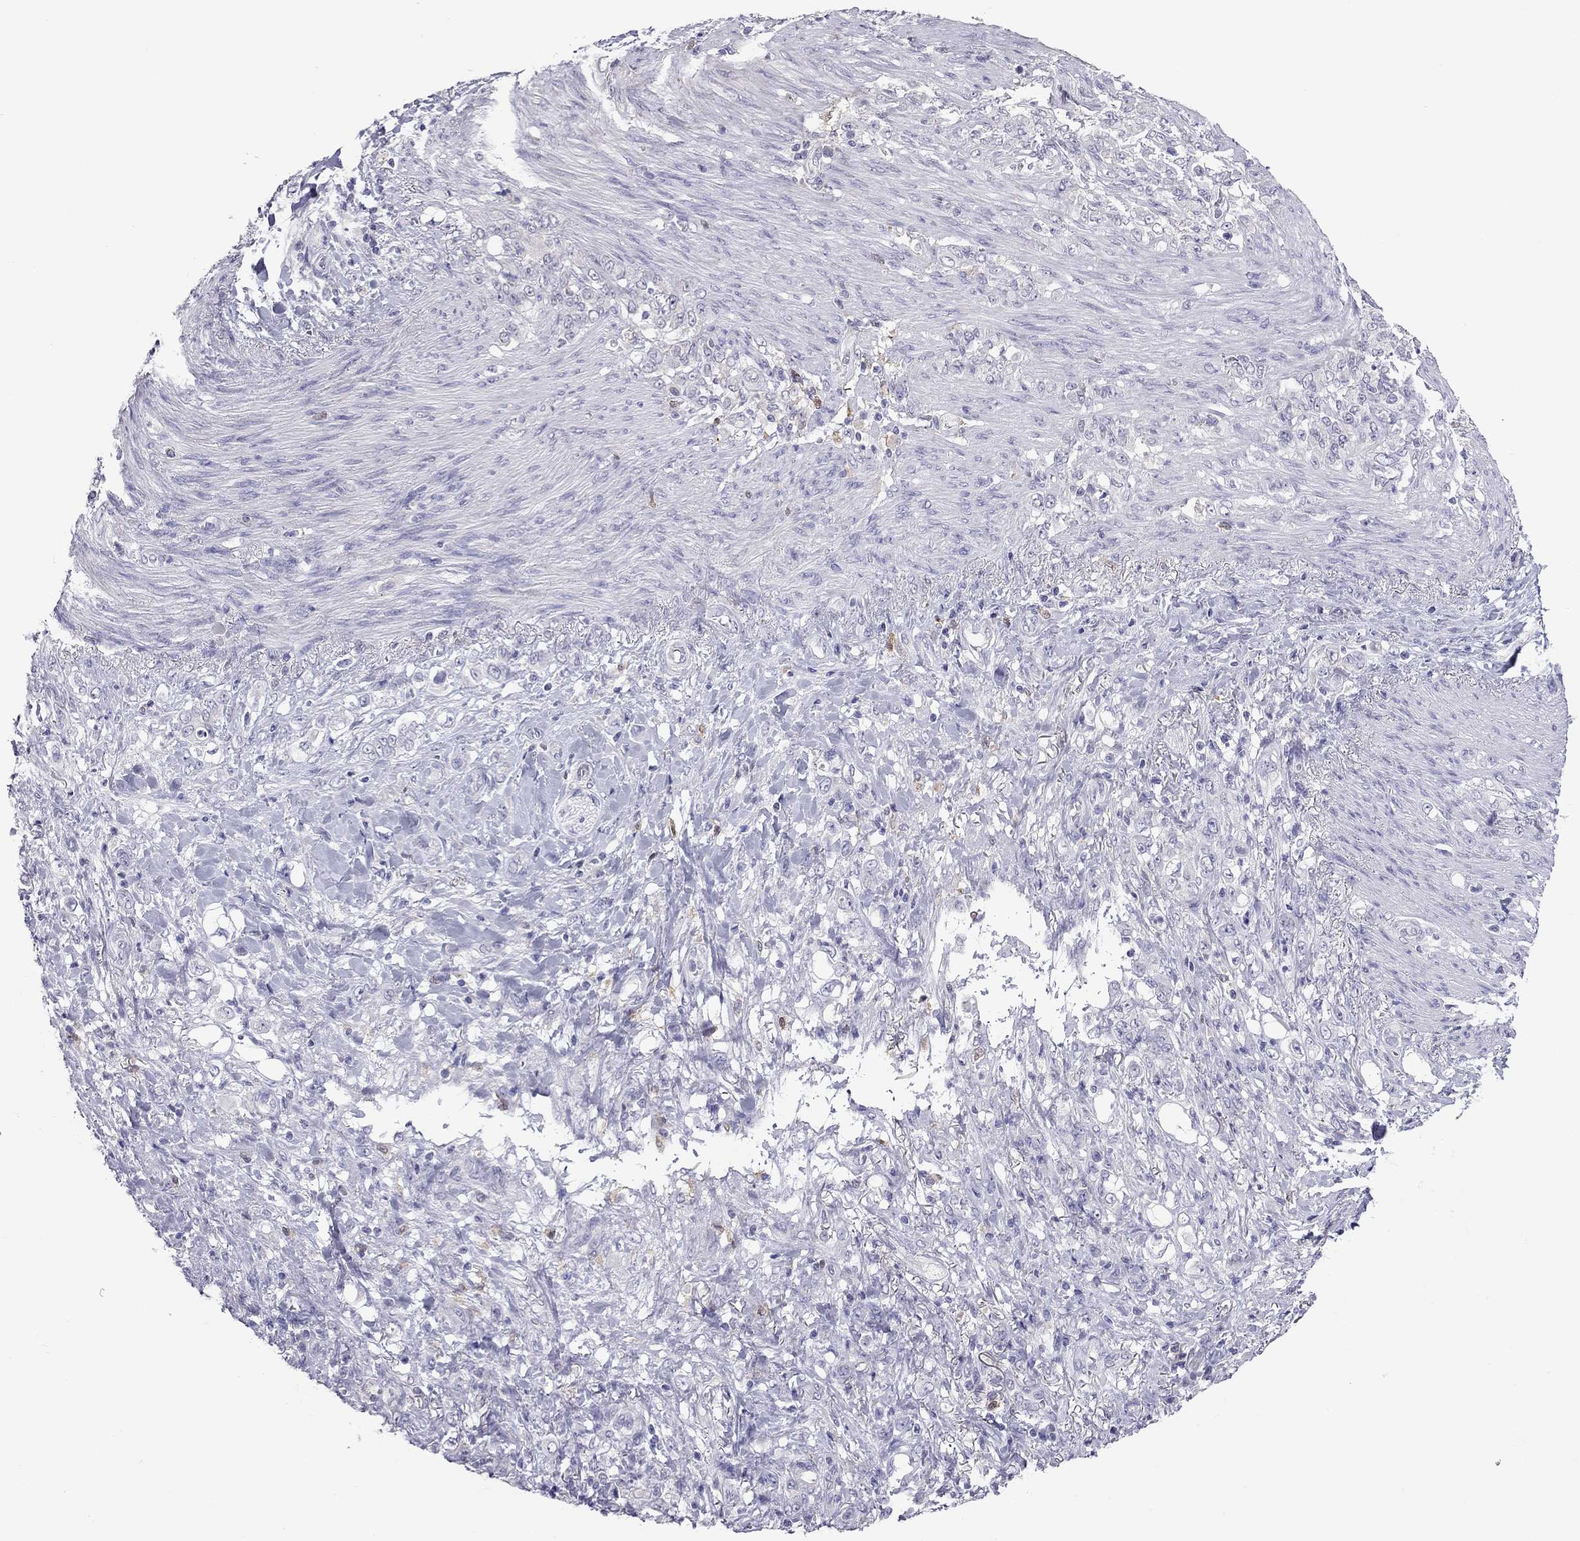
{"staining": {"intensity": "negative", "quantity": "none", "location": "none"}, "tissue": "stomach cancer", "cell_type": "Tumor cells", "image_type": "cancer", "snomed": [{"axis": "morphology", "description": "Adenocarcinoma, NOS"}, {"axis": "topography", "description": "Stomach"}], "caption": "Adenocarcinoma (stomach) stained for a protein using IHC reveals no staining tumor cells.", "gene": "PPP1R3A", "patient": {"sex": "female", "age": 79}}